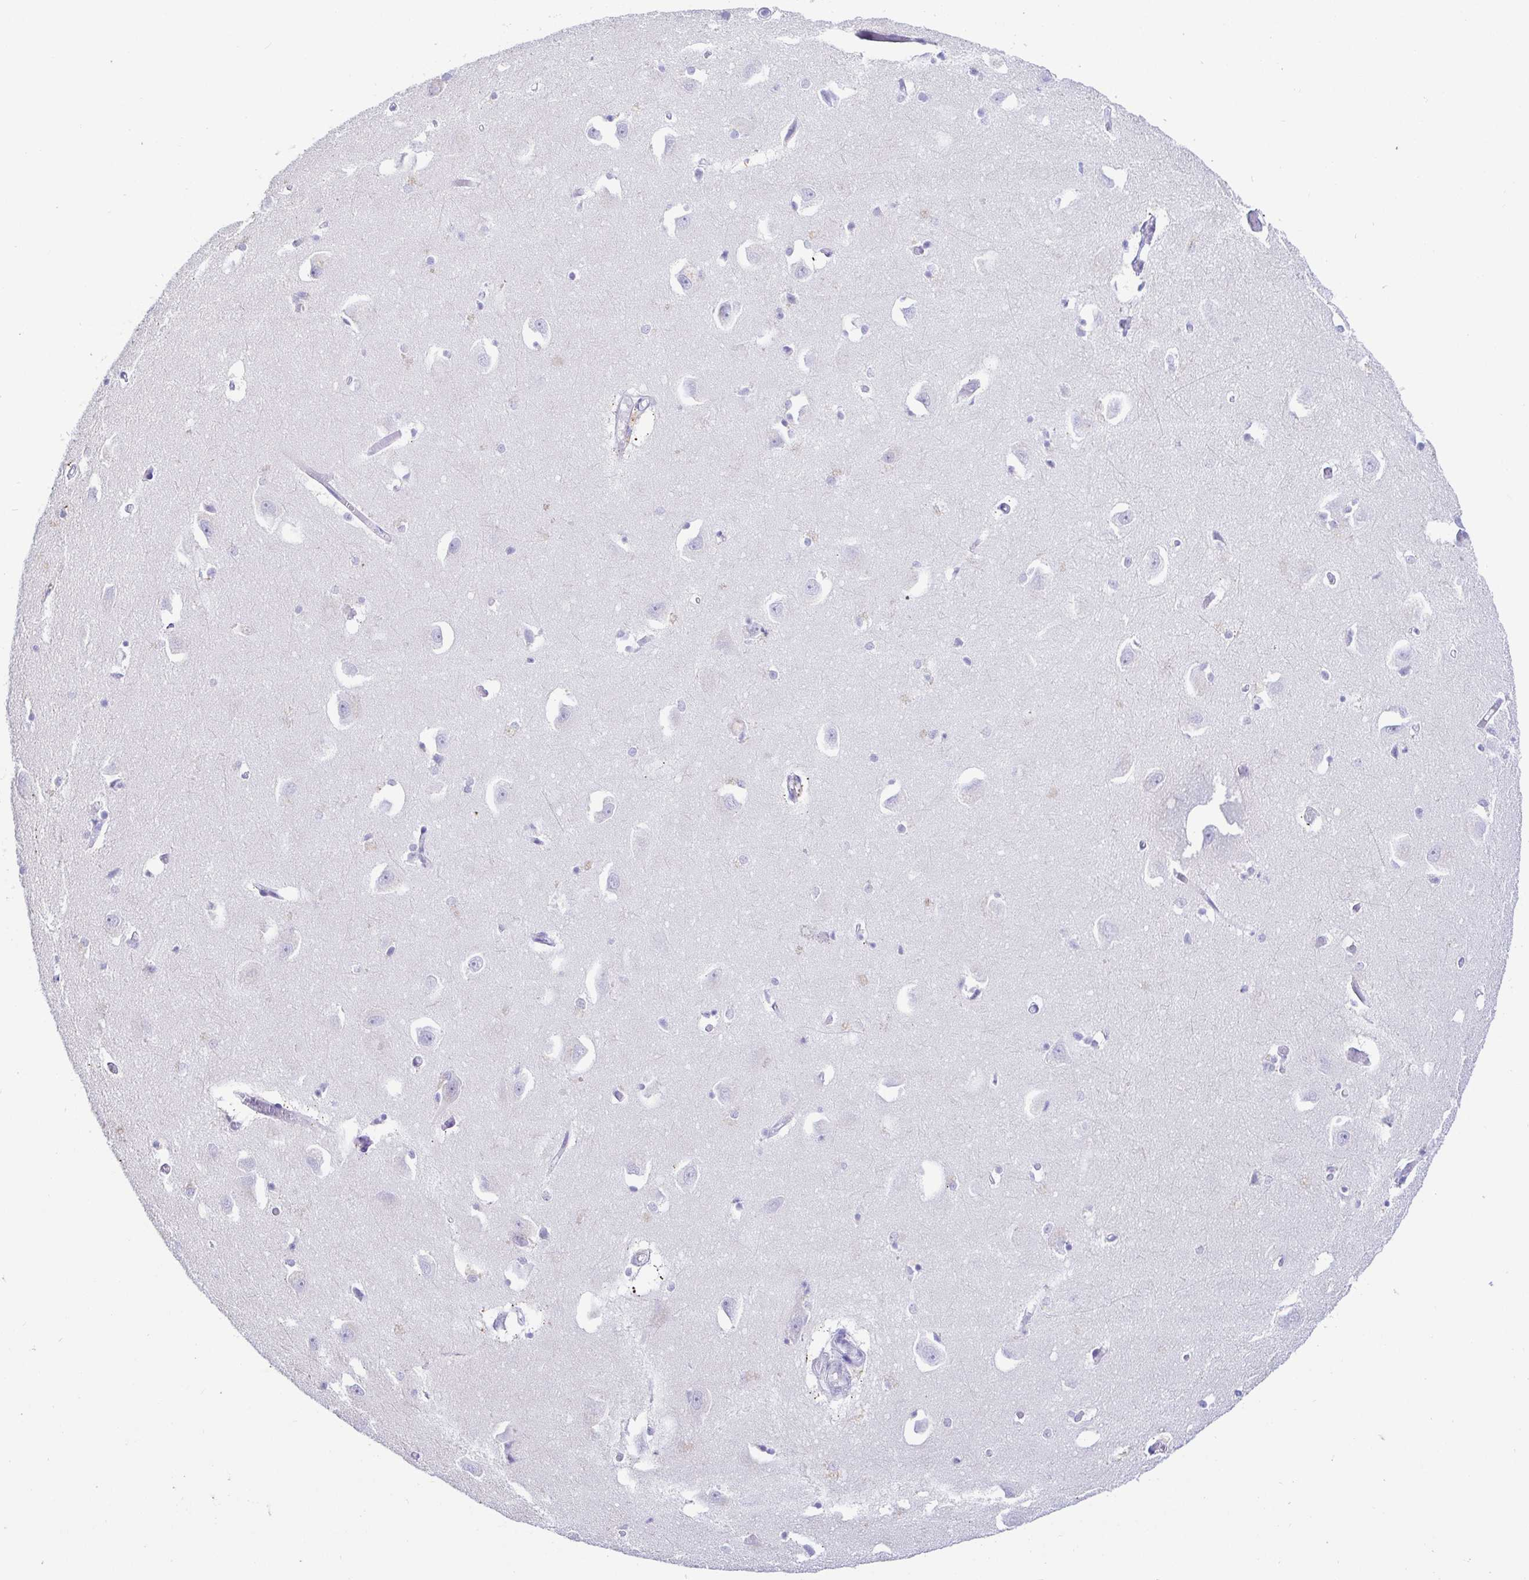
{"staining": {"intensity": "negative", "quantity": "none", "location": "none"}, "tissue": "caudate", "cell_type": "Glial cells", "image_type": "normal", "snomed": [{"axis": "morphology", "description": "Normal tissue, NOS"}, {"axis": "topography", "description": "Lateral ventricle wall"}, {"axis": "topography", "description": "Hippocampus"}], "caption": "Immunohistochemistry (IHC) image of normal caudate: caudate stained with DAB shows no significant protein staining in glial cells. (Brightfield microscopy of DAB (3,3'-diaminobenzidine) IHC at high magnification).", "gene": "PINLYP", "patient": {"sex": "female", "age": 63}}